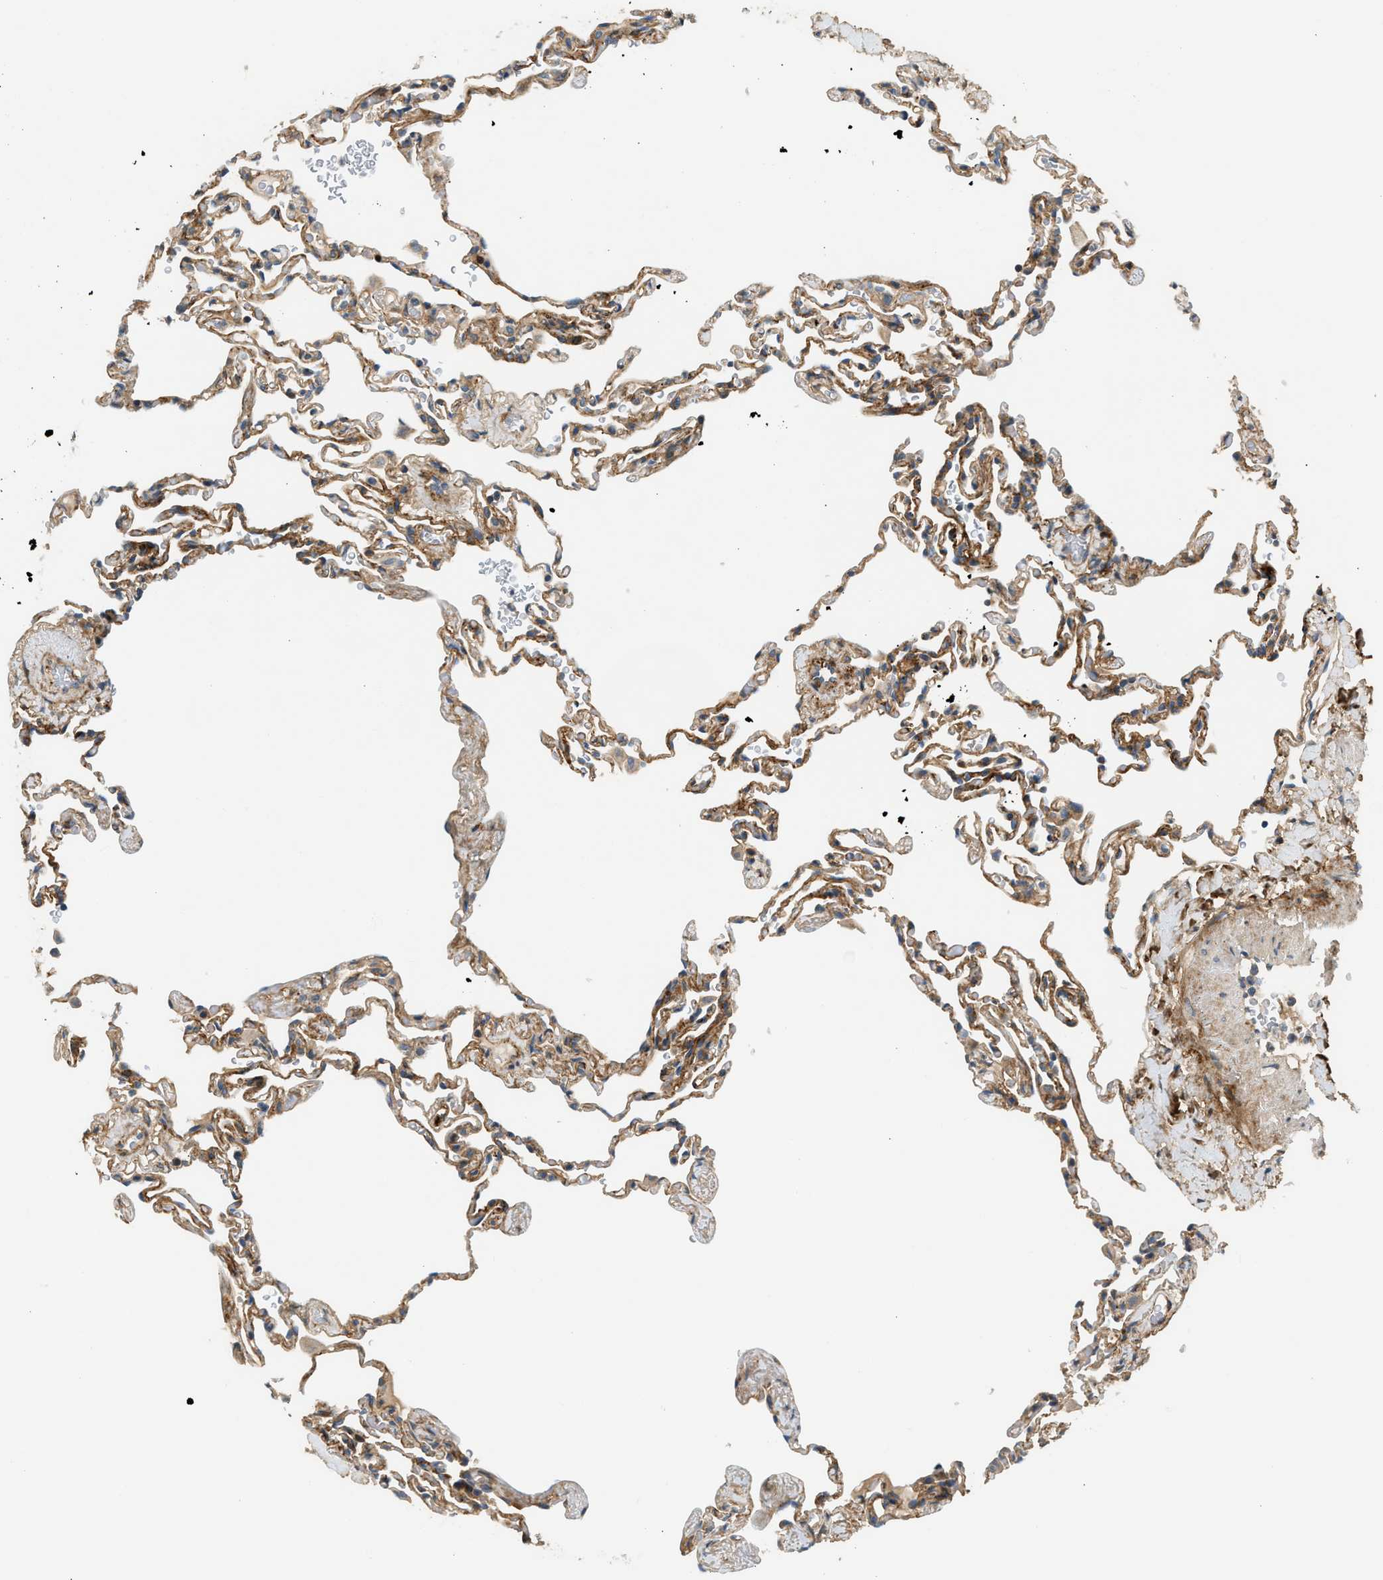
{"staining": {"intensity": "moderate", "quantity": ">75%", "location": "cytoplasmic/membranous"}, "tissue": "lung", "cell_type": "Alveolar cells", "image_type": "normal", "snomed": [{"axis": "morphology", "description": "Normal tissue, NOS"}, {"axis": "topography", "description": "Lung"}], "caption": "A medium amount of moderate cytoplasmic/membranous staining is identified in approximately >75% of alveolar cells in unremarkable lung.", "gene": "EDNRA", "patient": {"sex": "male", "age": 59}}